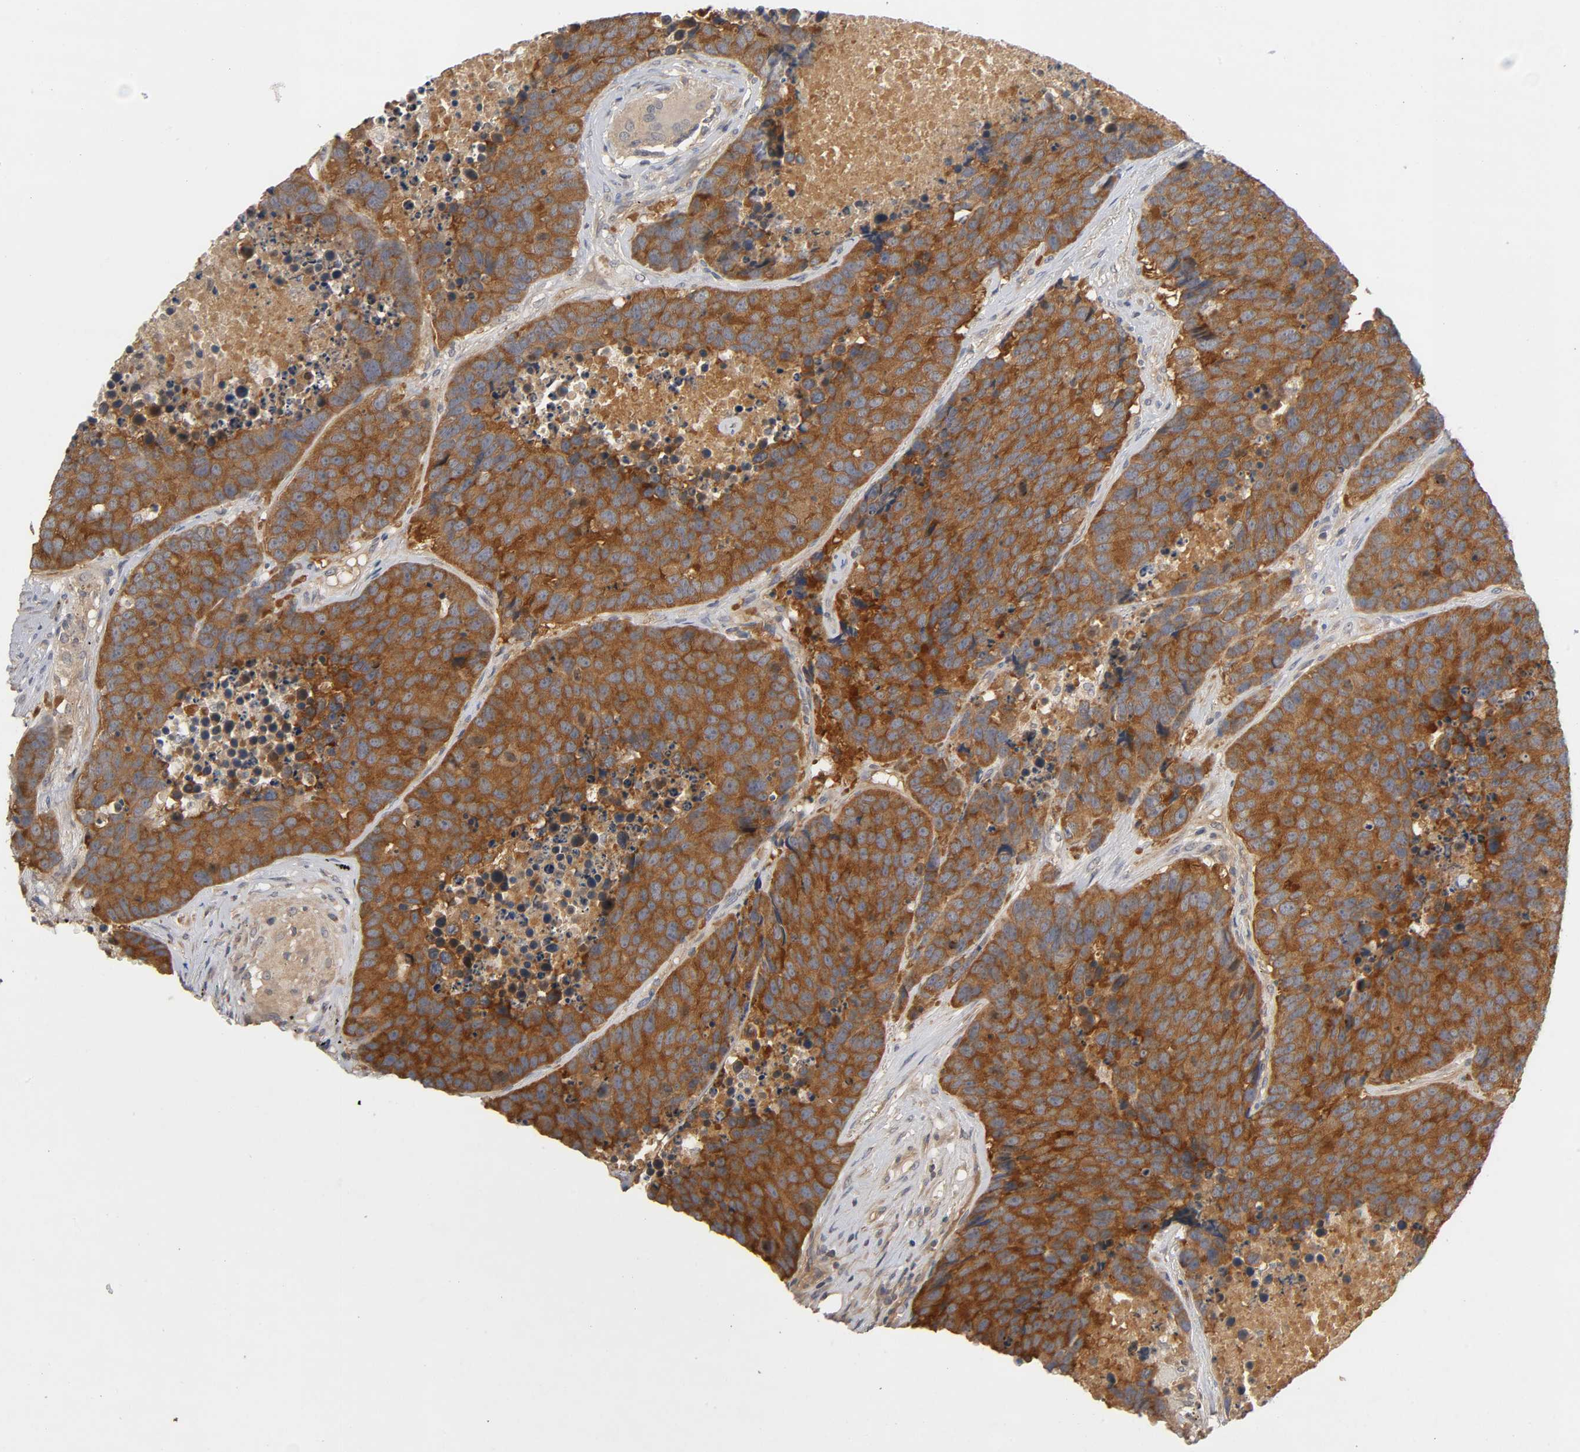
{"staining": {"intensity": "strong", "quantity": ">75%", "location": "cytoplasmic/membranous"}, "tissue": "carcinoid", "cell_type": "Tumor cells", "image_type": "cancer", "snomed": [{"axis": "morphology", "description": "Carcinoid, malignant, NOS"}, {"axis": "topography", "description": "Lung"}], "caption": "The photomicrograph exhibits immunohistochemical staining of malignant carcinoid. There is strong cytoplasmic/membranous positivity is appreciated in approximately >75% of tumor cells. The protein of interest is shown in brown color, while the nuclei are stained blue.", "gene": "CPB2", "patient": {"sex": "male", "age": 60}}